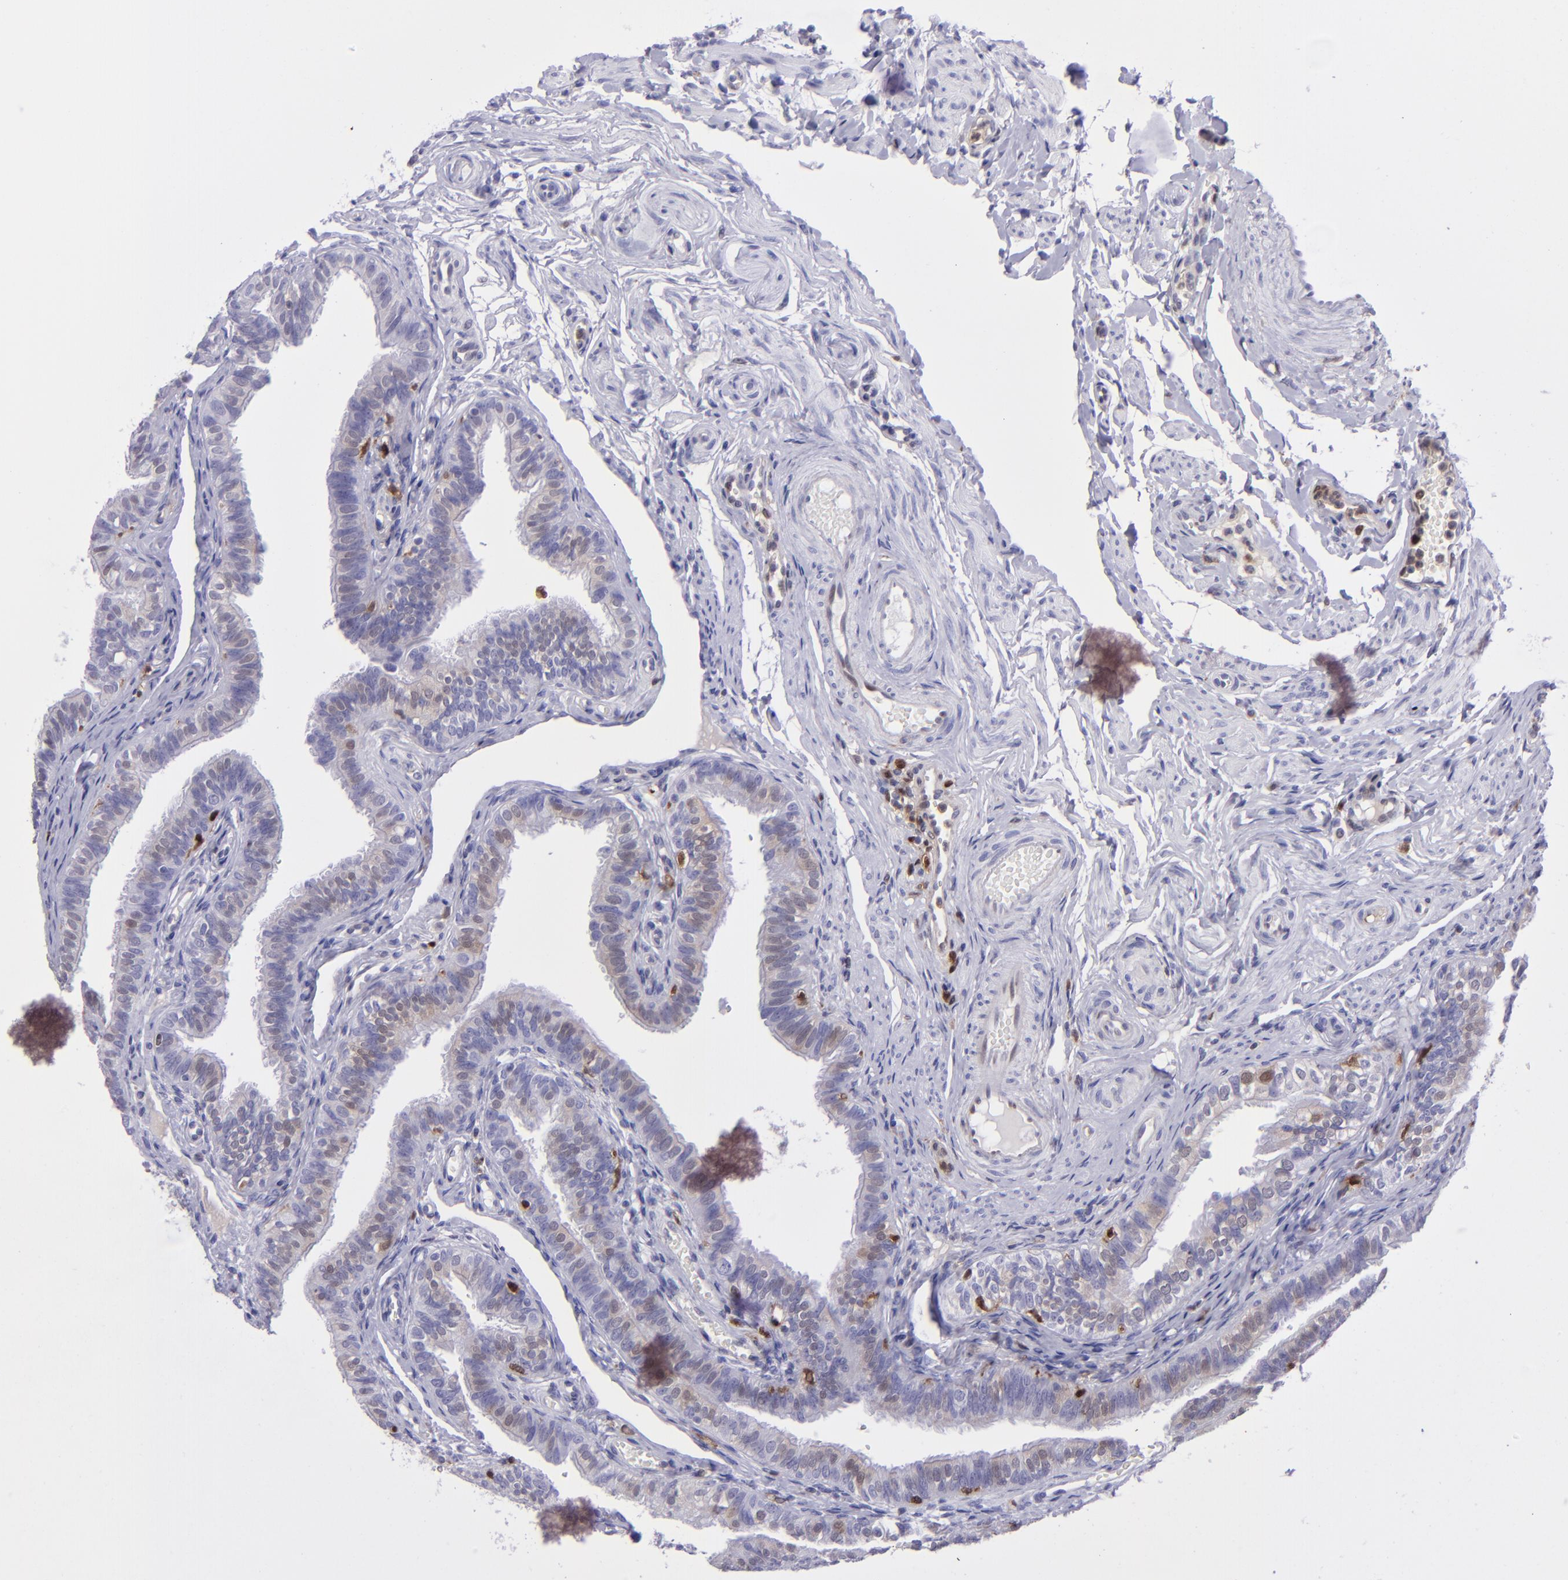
{"staining": {"intensity": "weak", "quantity": "<25%", "location": "cytoplasmic/membranous"}, "tissue": "fallopian tube", "cell_type": "Glandular cells", "image_type": "normal", "snomed": [{"axis": "morphology", "description": "Normal tissue, NOS"}, {"axis": "morphology", "description": "Dermoid, NOS"}, {"axis": "topography", "description": "Fallopian tube"}], "caption": "IHC of unremarkable fallopian tube demonstrates no staining in glandular cells.", "gene": "TYMP", "patient": {"sex": "female", "age": 33}}